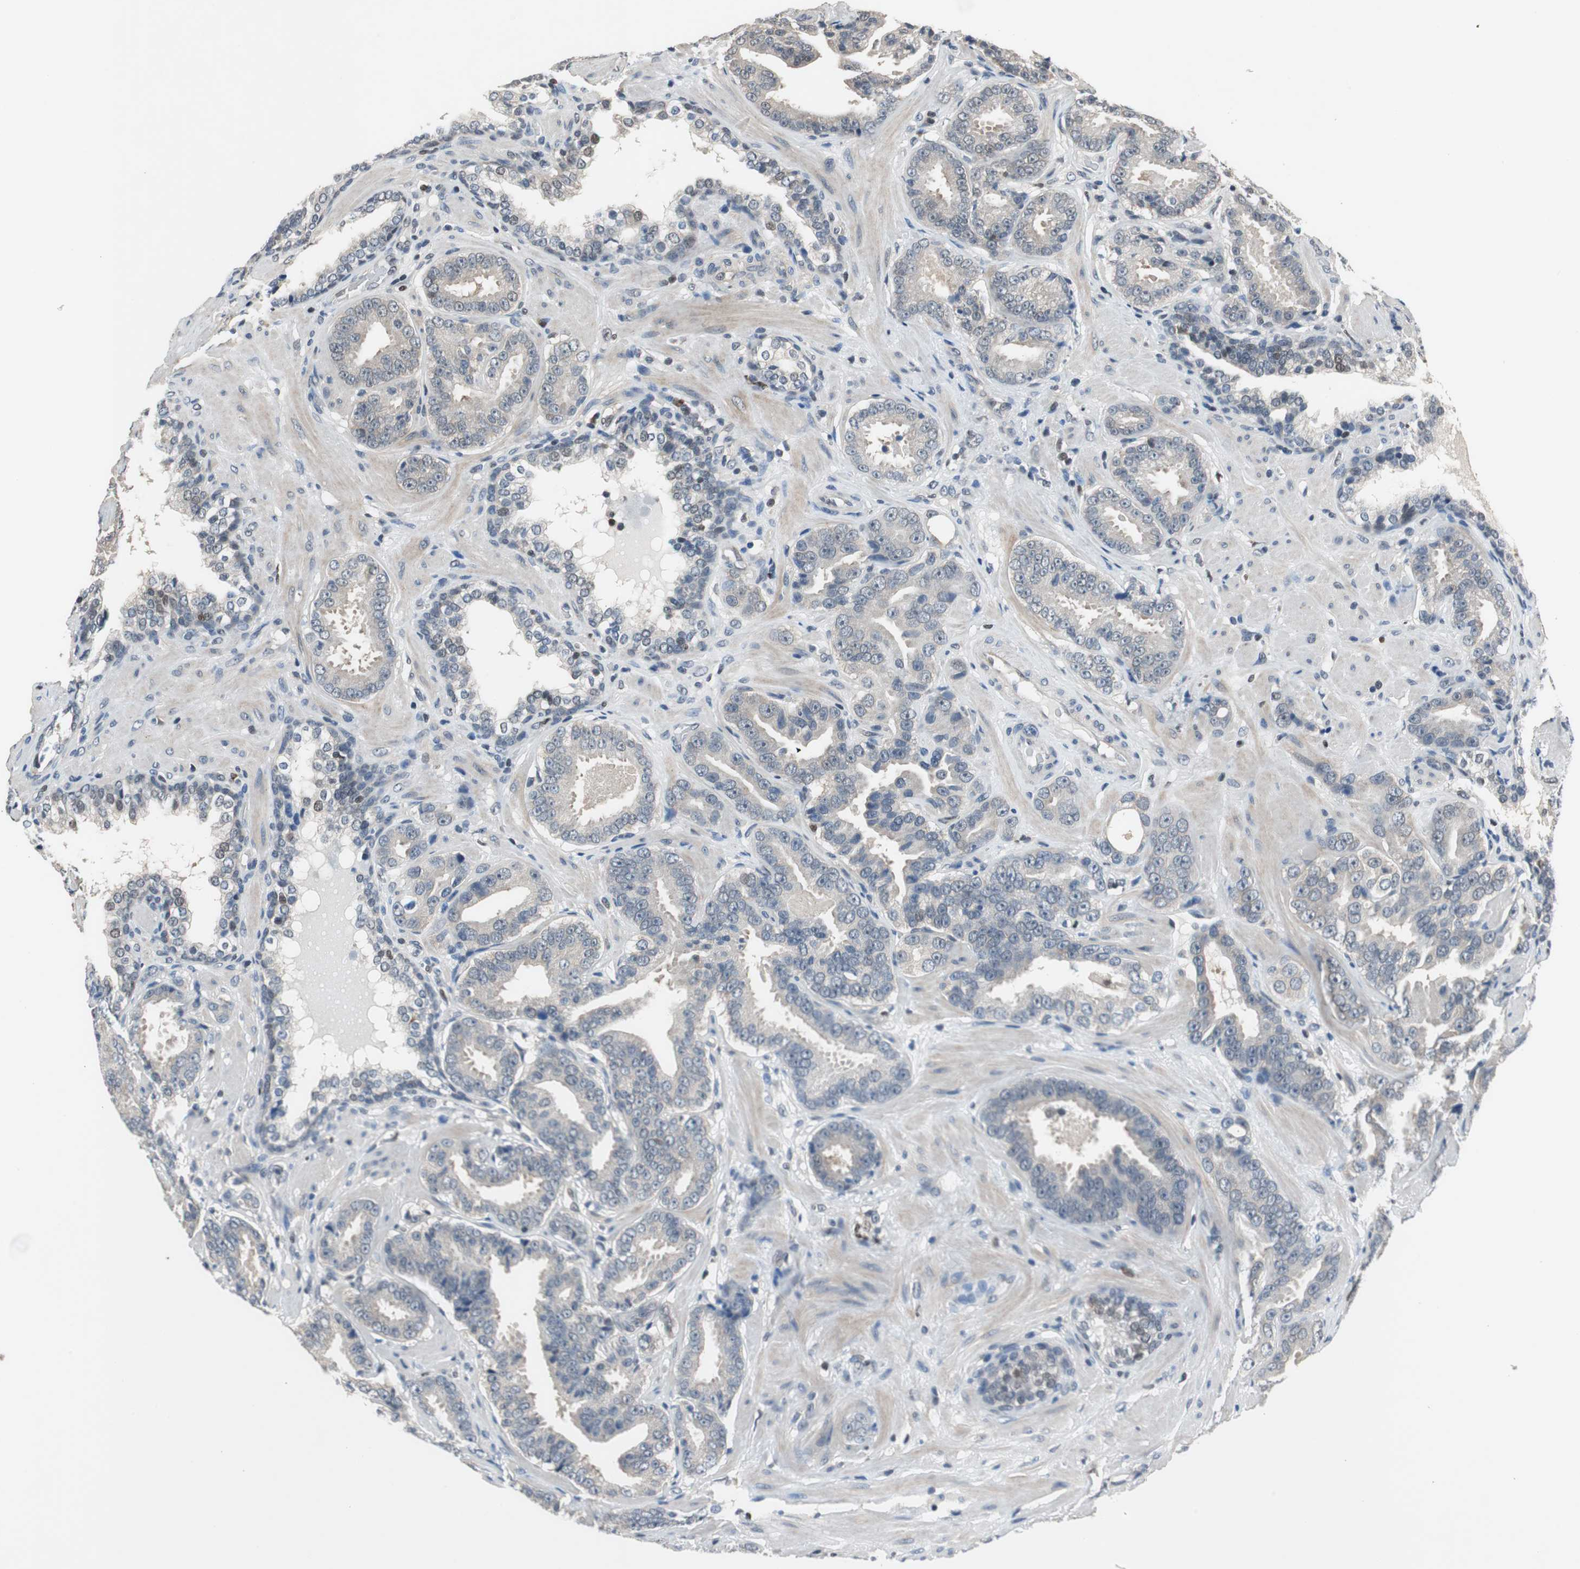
{"staining": {"intensity": "negative", "quantity": "none", "location": "none"}, "tissue": "prostate cancer", "cell_type": "Tumor cells", "image_type": "cancer", "snomed": [{"axis": "morphology", "description": "Adenocarcinoma, Low grade"}, {"axis": "topography", "description": "Prostate"}], "caption": "Immunohistochemistry micrograph of neoplastic tissue: human adenocarcinoma (low-grade) (prostate) stained with DAB (3,3'-diaminobenzidine) shows no significant protein positivity in tumor cells.", "gene": "MAFB", "patient": {"sex": "male", "age": 59}}